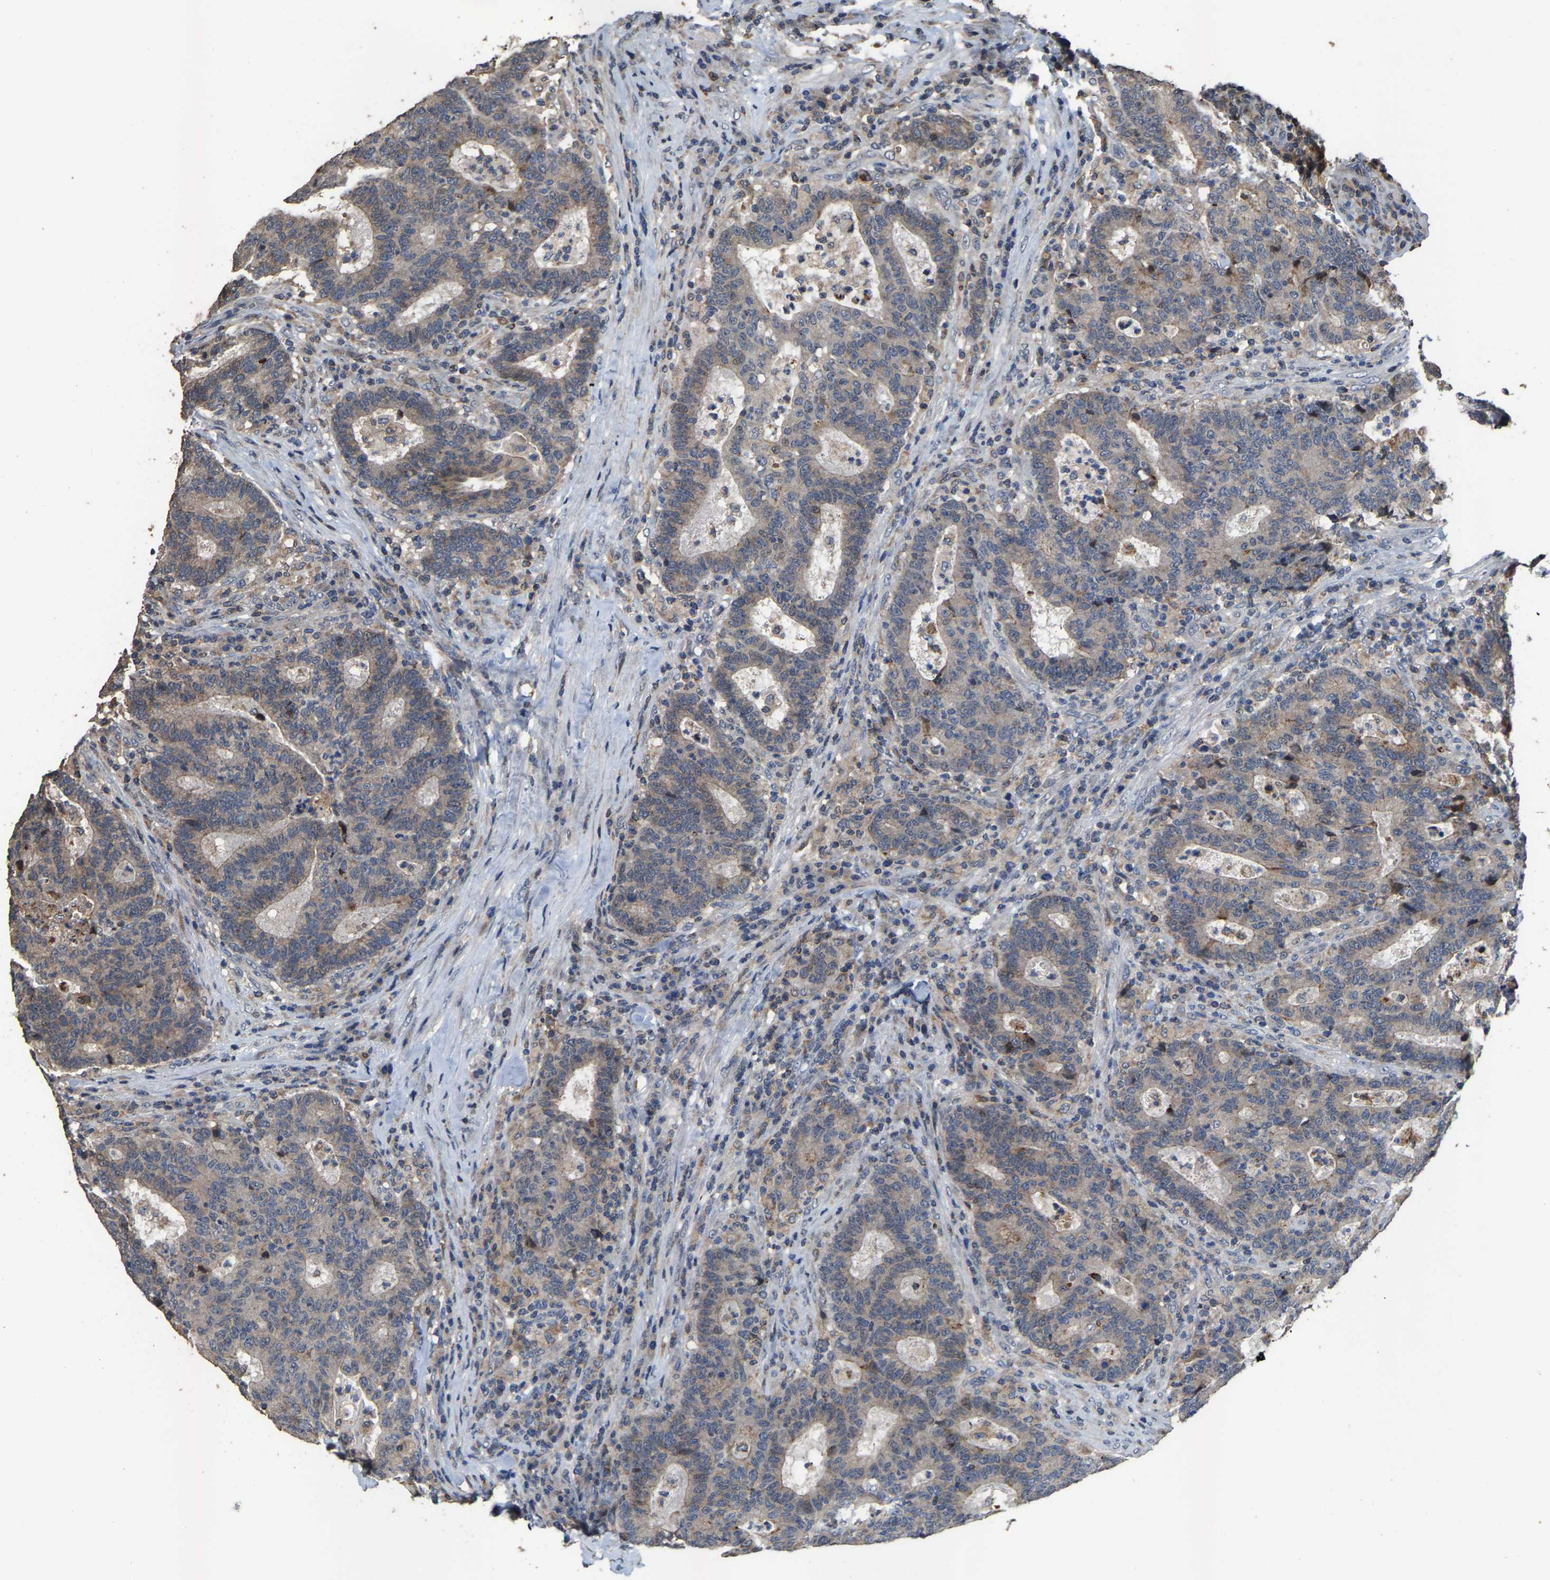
{"staining": {"intensity": "weak", "quantity": "25%-75%", "location": "cytoplasmic/membranous"}, "tissue": "colorectal cancer", "cell_type": "Tumor cells", "image_type": "cancer", "snomed": [{"axis": "morphology", "description": "Adenocarcinoma, NOS"}, {"axis": "topography", "description": "Colon"}], "caption": "Immunohistochemistry of human adenocarcinoma (colorectal) shows low levels of weak cytoplasmic/membranous expression in approximately 25%-75% of tumor cells. The protein of interest is stained brown, and the nuclei are stained in blue (DAB IHC with brightfield microscopy, high magnification).", "gene": "TDRKH", "patient": {"sex": "female", "age": 75}}